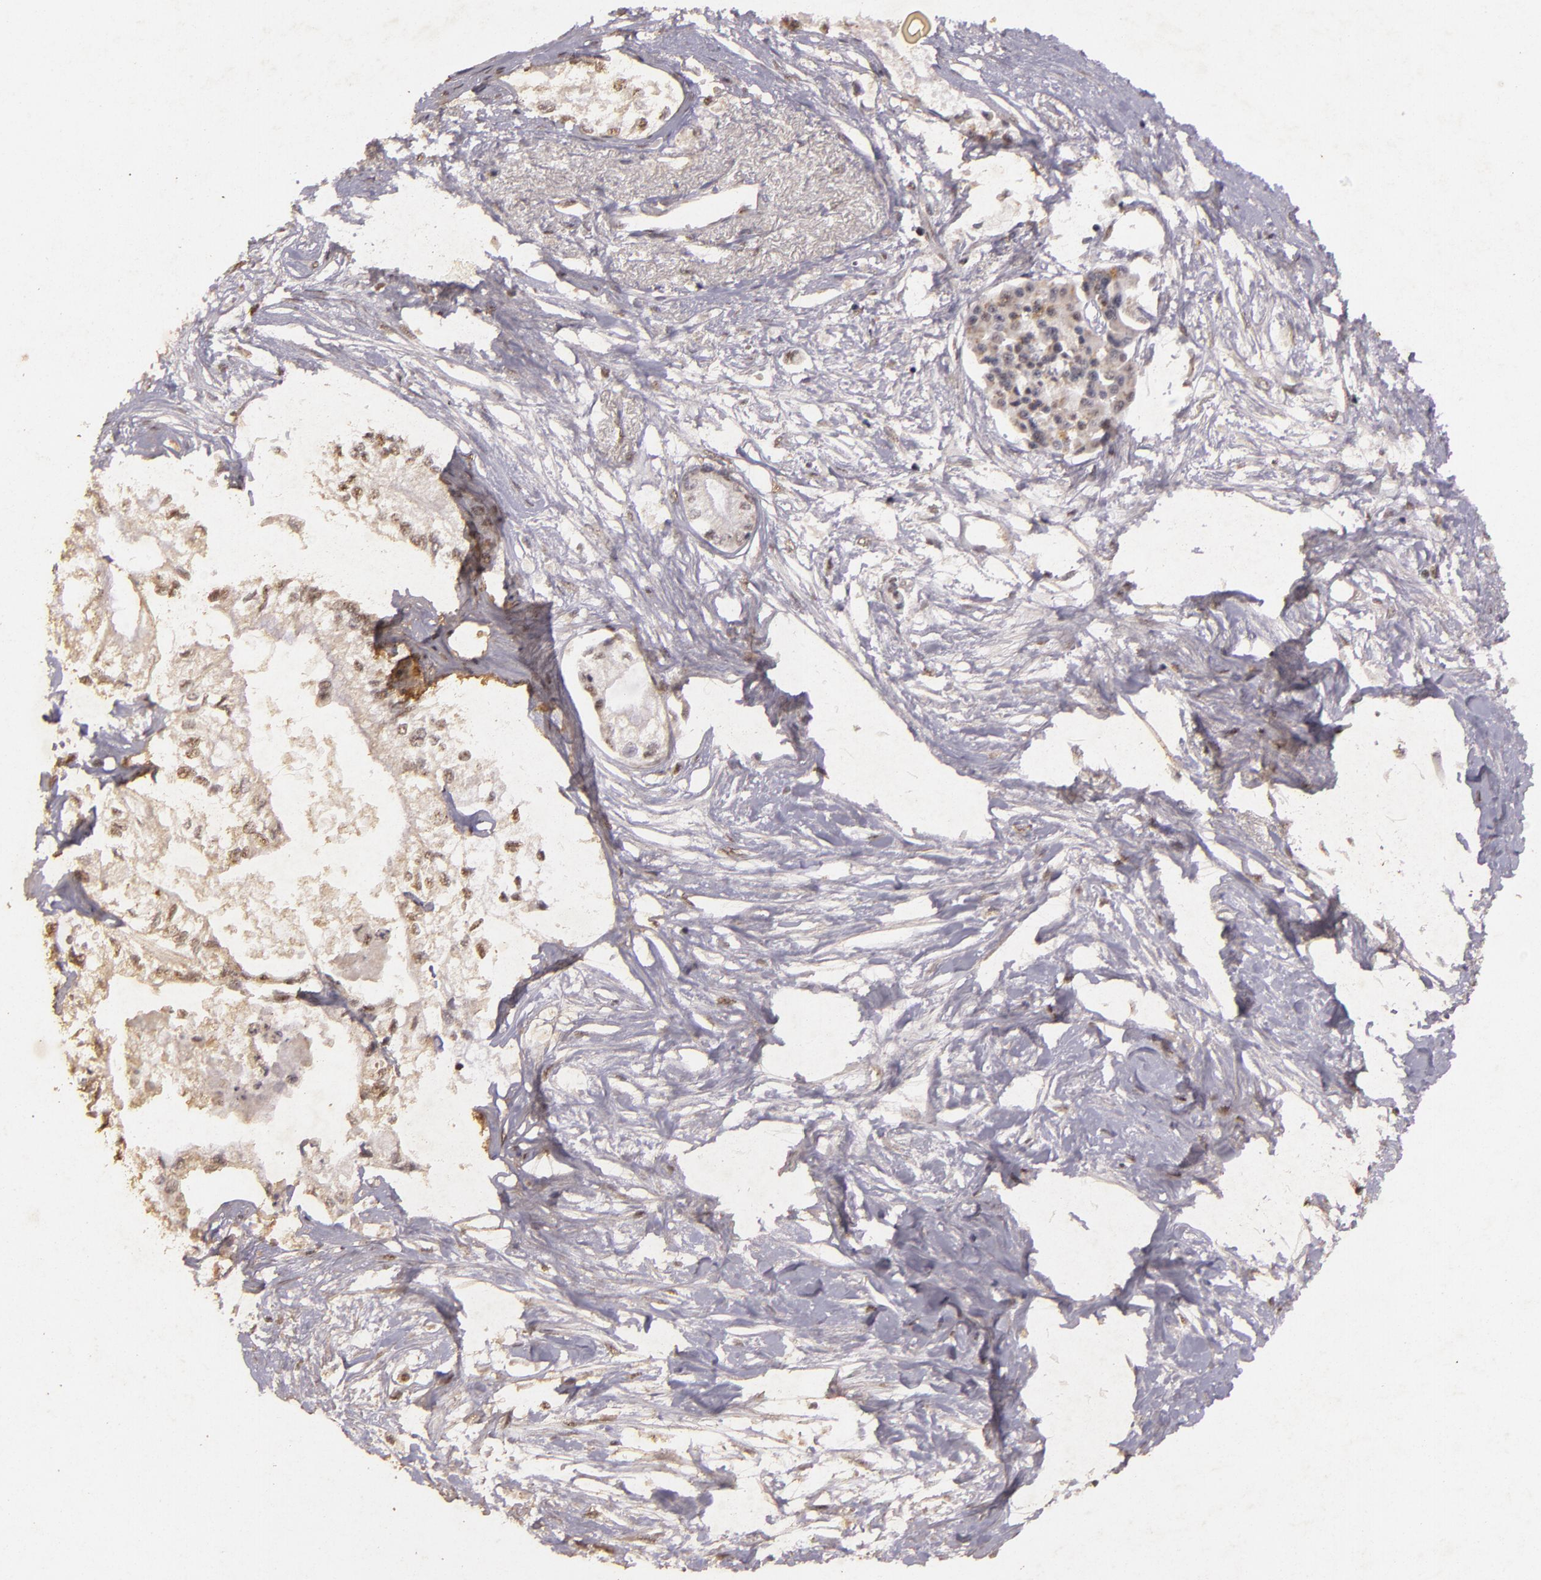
{"staining": {"intensity": "weak", "quantity": "25%-75%", "location": "nuclear"}, "tissue": "pancreatic cancer", "cell_type": "Tumor cells", "image_type": "cancer", "snomed": [{"axis": "morphology", "description": "Adenocarcinoma, NOS"}, {"axis": "topography", "description": "Pancreas"}], "caption": "Immunohistochemistry micrograph of pancreatic adenocarcinoma stained for a protein (brown), which reveals low levels of weak nuclear expression in about 25%-75% of tumor cells.", "gene": "CBX3", "patient": {"sex": "male", "age": 79}}